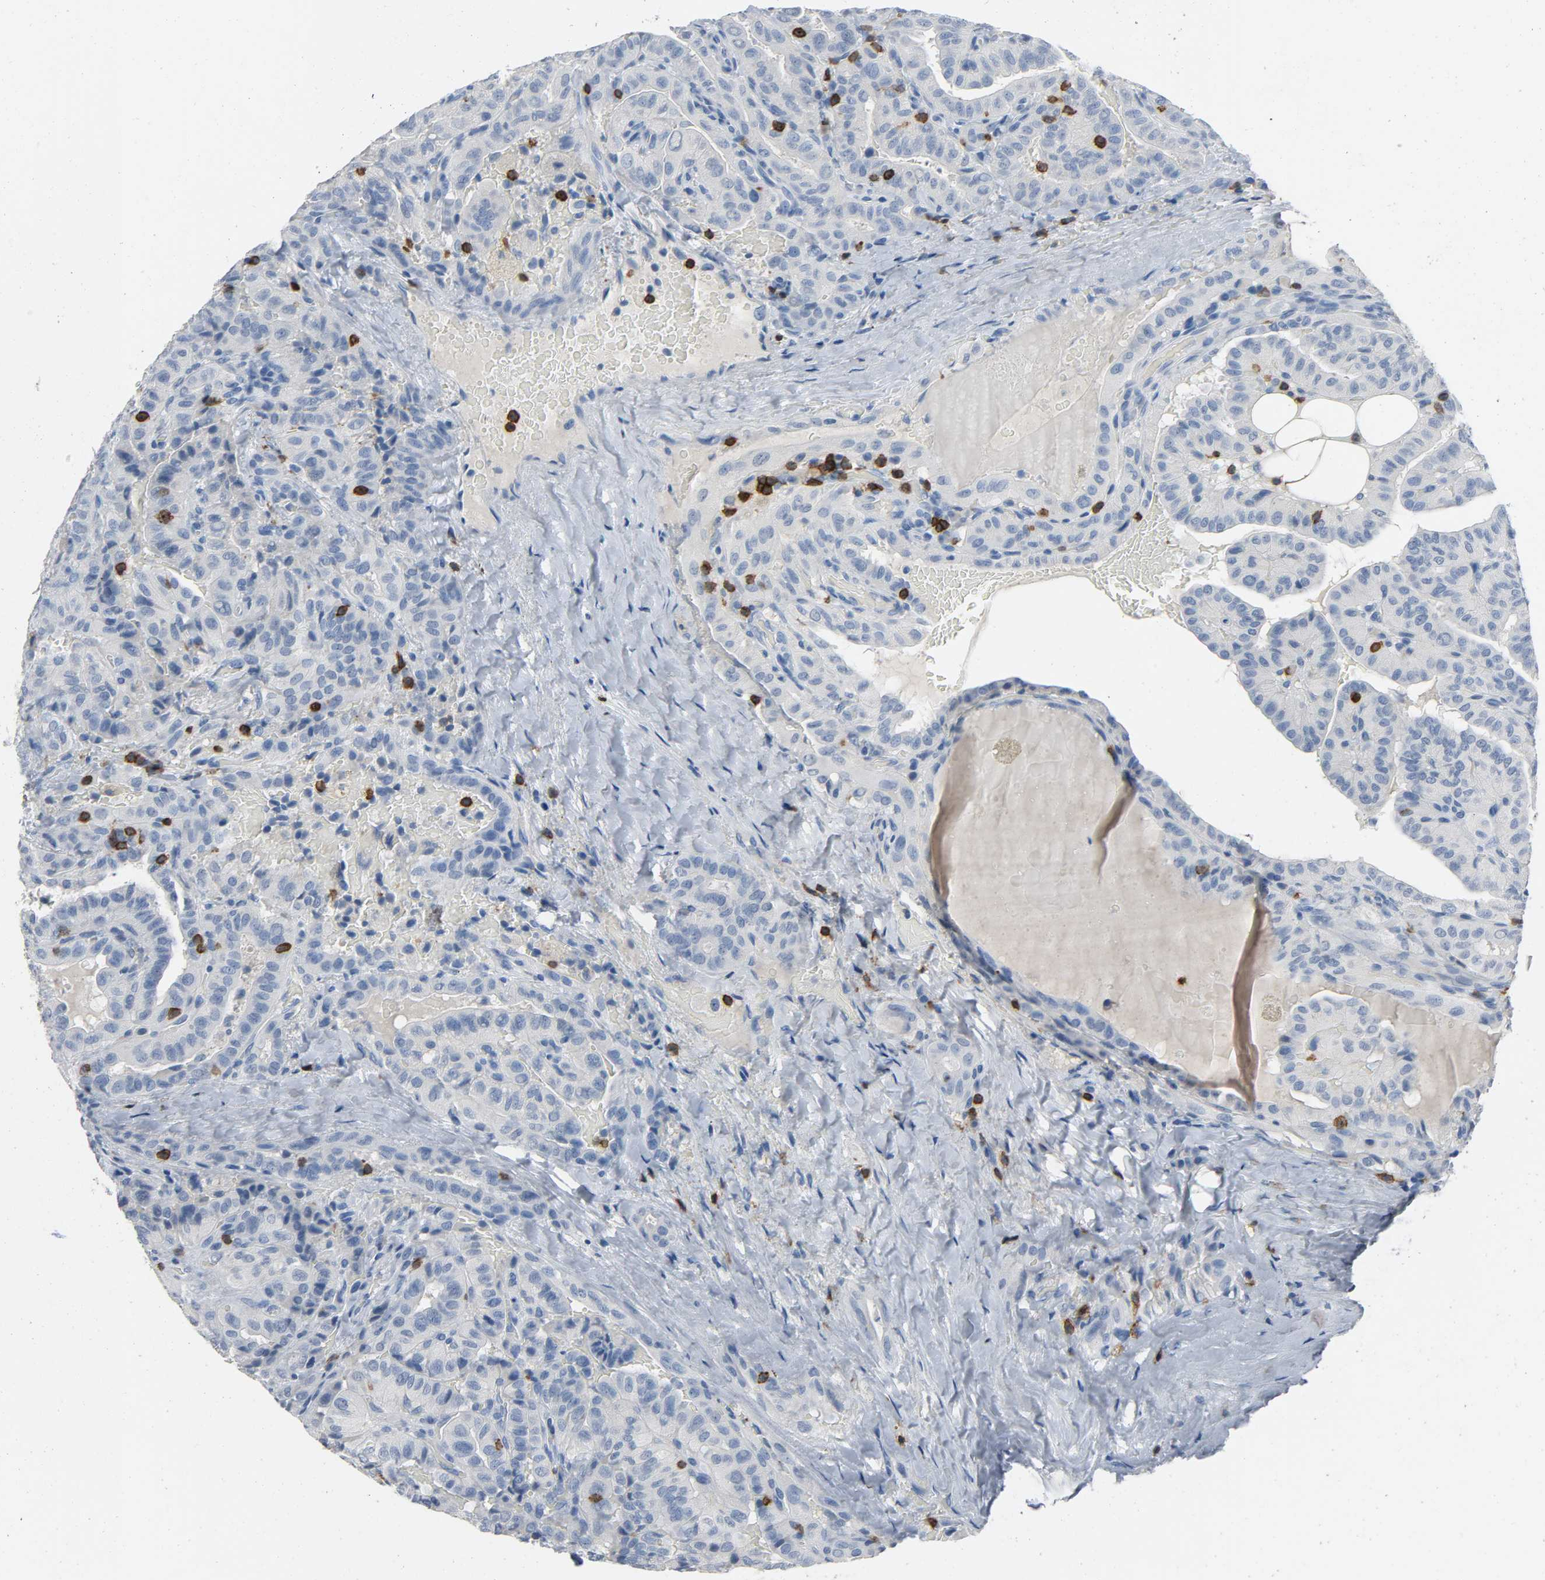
{"staining": {"intensity": "negative", "quantity": "none", "location": "none"}, "tissue": "thyroid cancer", "cell_type": "Tumor cells", "image_type": "cancer", "snomed": [{"axis": "morphology", "description": "Papillary adenocarcinoma, NOS"}, {"axis": "topography", "description": "Thyroid gland"}], "caption": "The micrograph exhibits no significant expression in tumor cells of thyroid cancer (papillary adenocarcinoma).", "gene": "LCK", "patient": {"sex": "male", "age": 77}}